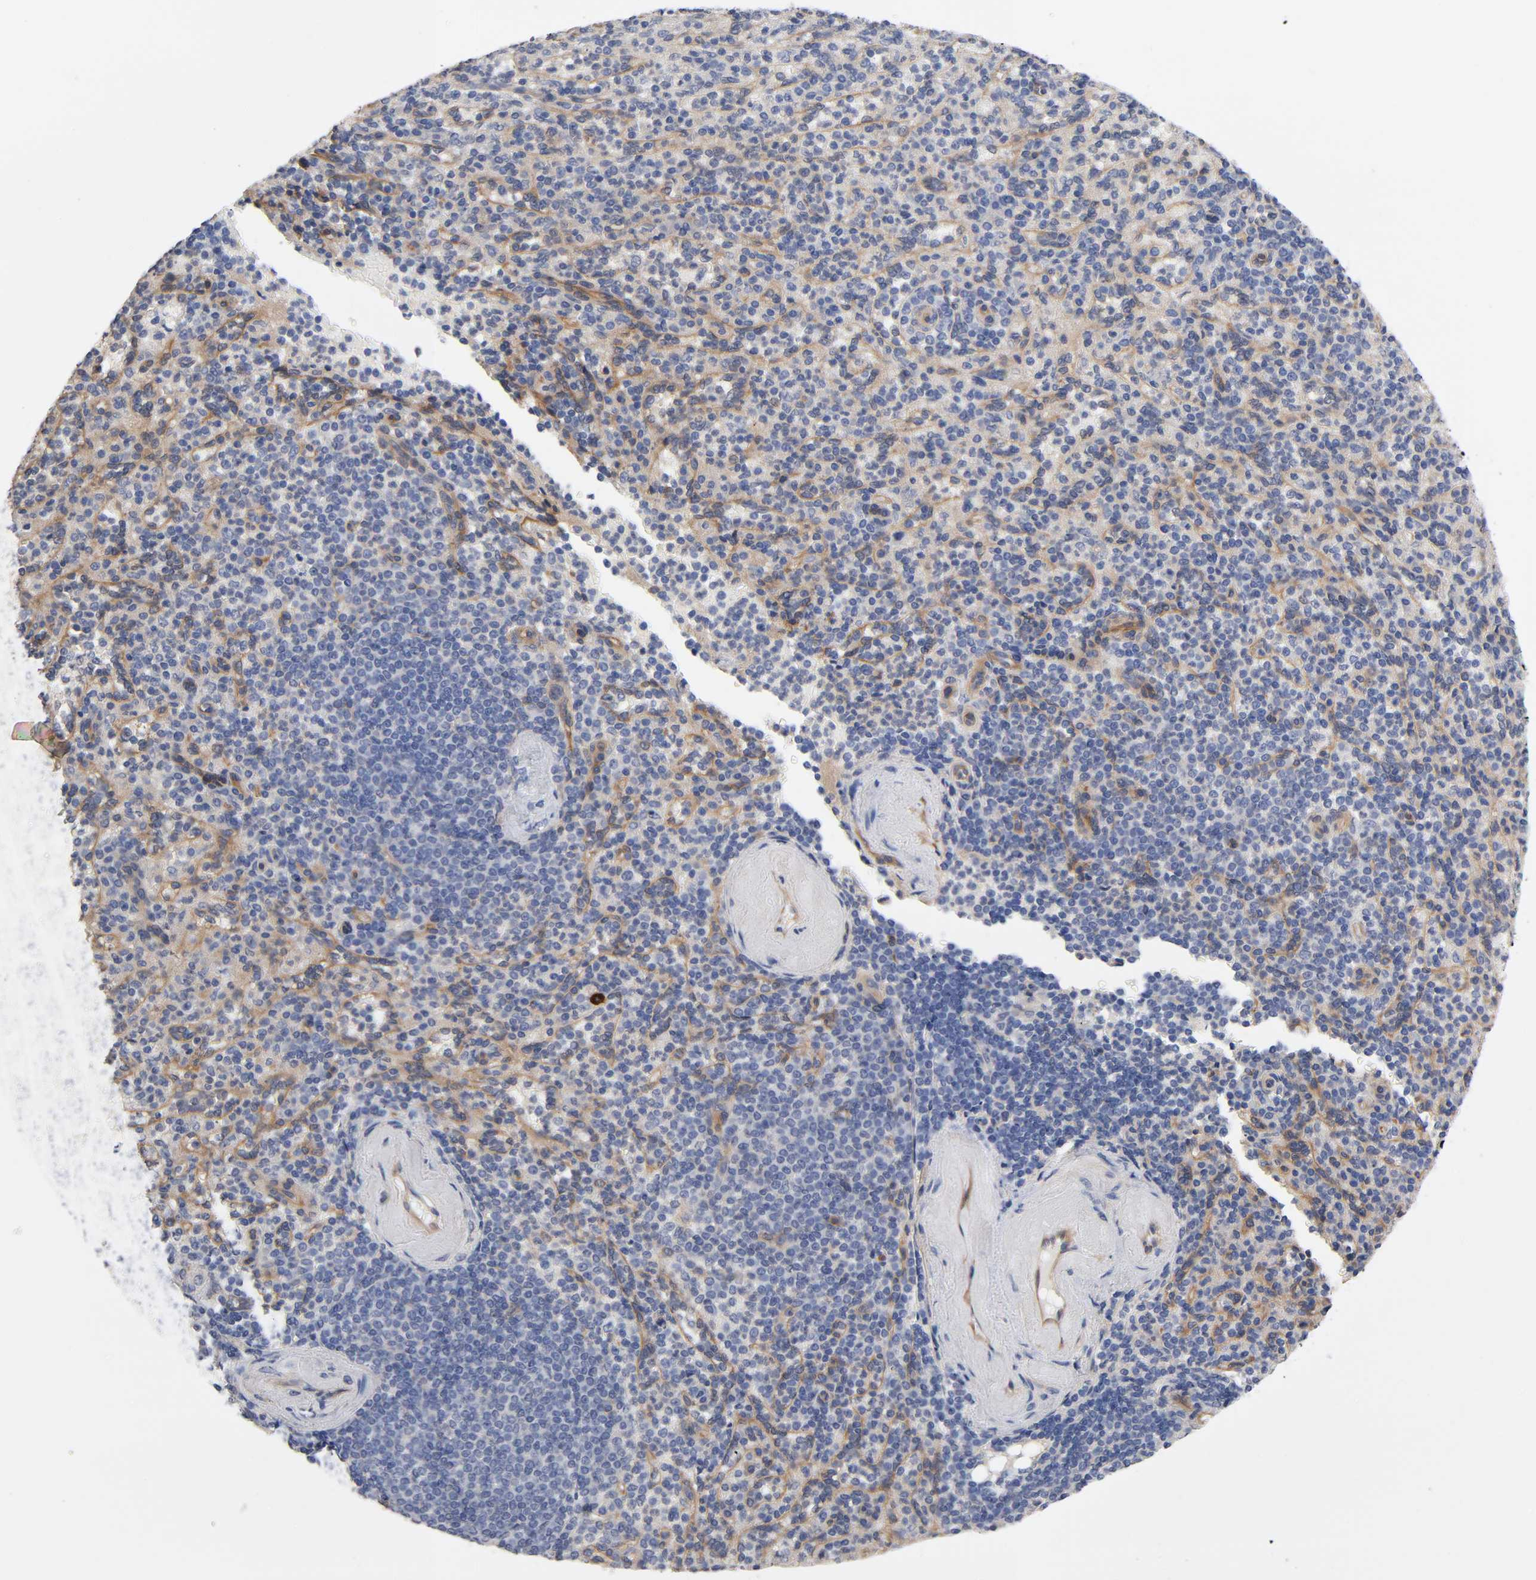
{"staining": {"intensity": "negative", "quantity": "none", "location": "none"}, "tissue": "spleen", "cell_type": "Cells in red pulp", "image_type": "normal", "snomed": [{"axis": "morphology", "description": "Normal tissue, NOS"}, {"axis": "topography", "description": "Spleen"}], "caption": "A high-resolution image shows immunohistochemistry staining of benign spleen, which displays no significant staining in cells in red pulp.", "gene": "RAB13", "patient": {"sex": "female", "age": 74}}